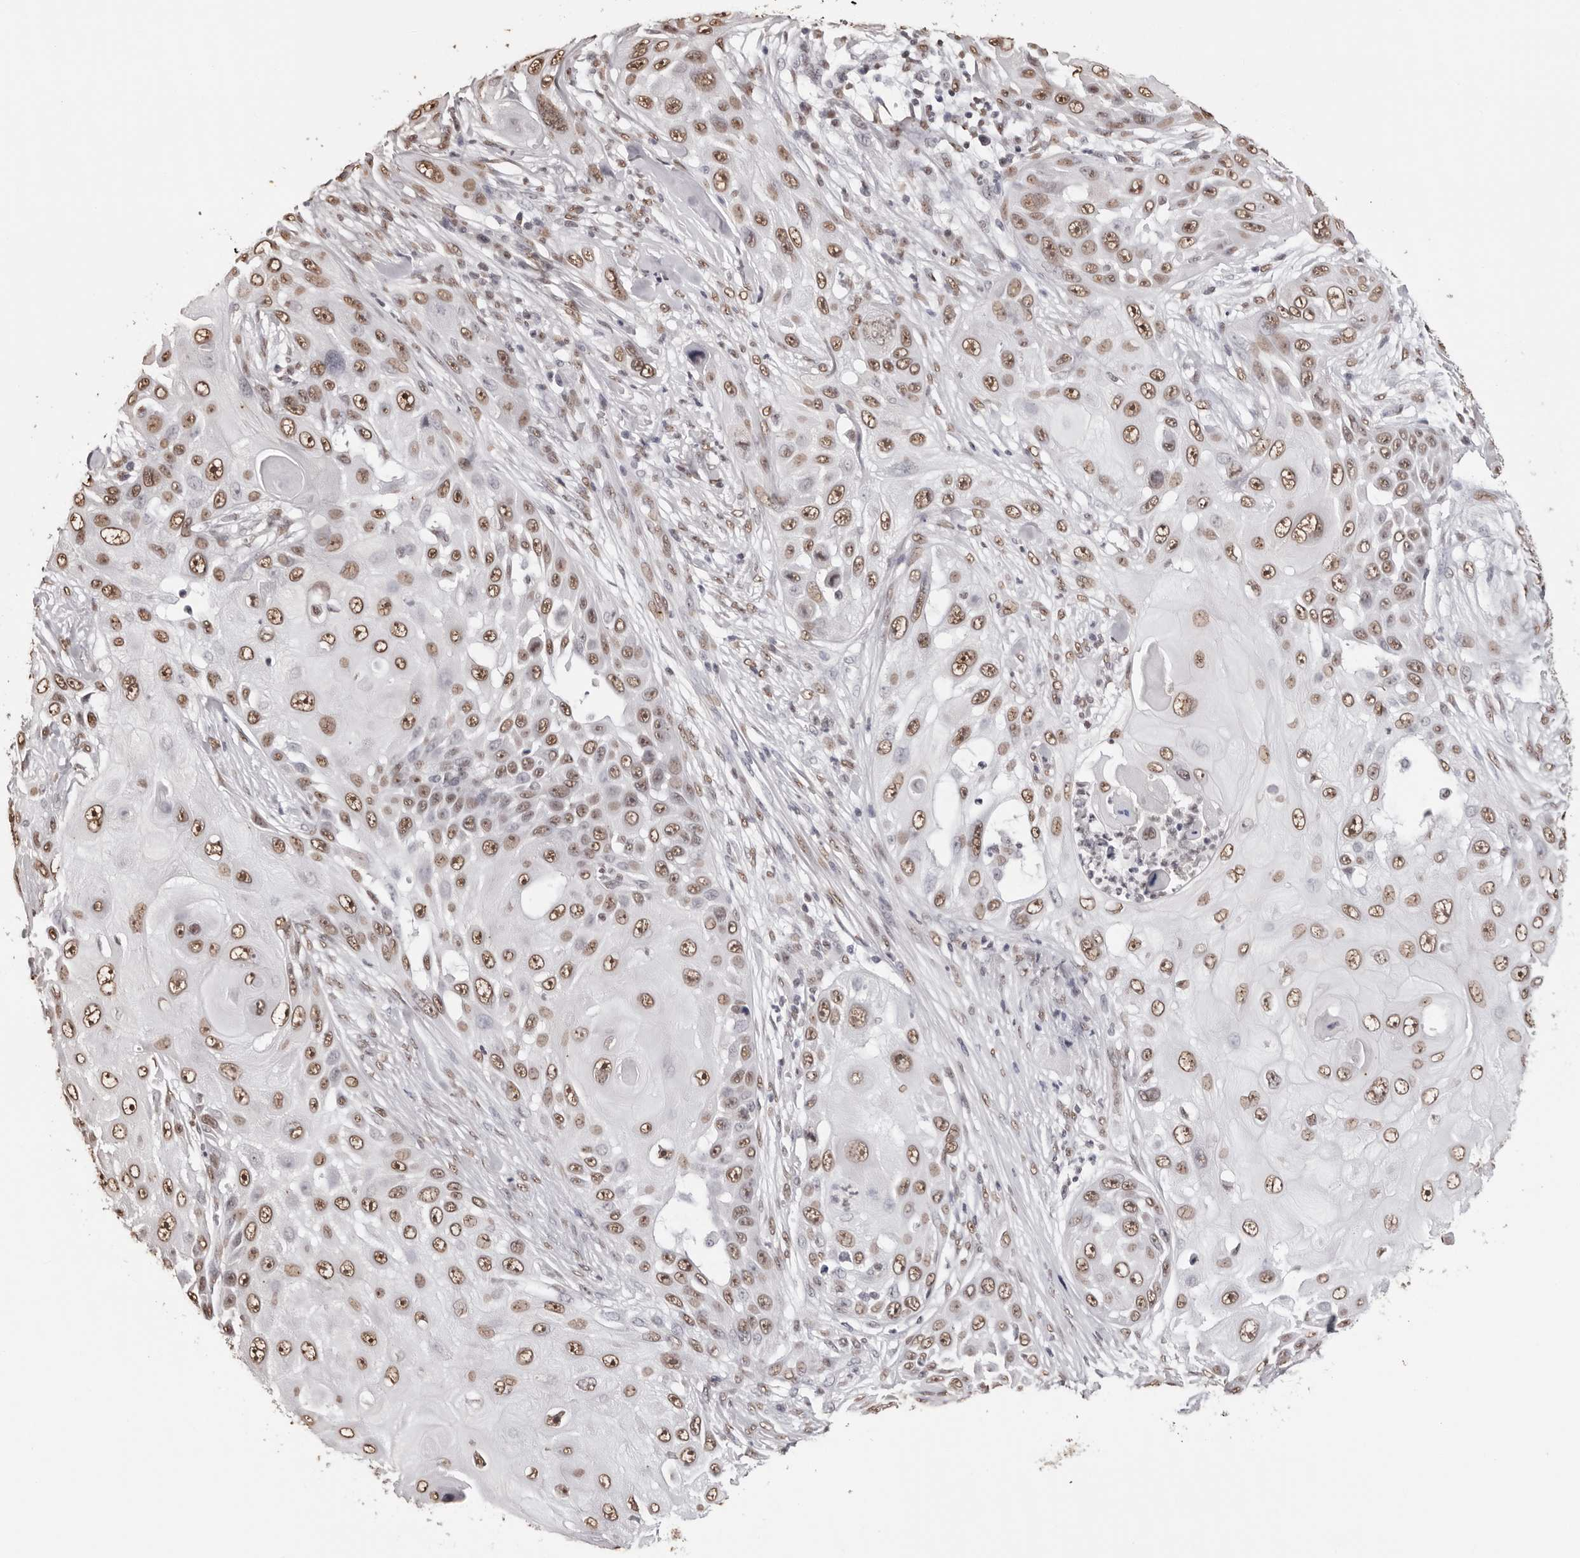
{"staining": {"intensity": "moderate", "quantity": ">75%", "location": "nuclear"}, "tissue": "skin cancer", "cell_type": "Tumor cells", "image_type": "cancer", "snomed": [{"axis": "morphology", "description": "Squamous cell carcinoma, NOS"}, {"axis": "topography", "description": "Skin"}], "caption": "Protein staining of skin squamous cell carcinoma tissue exhibits moderate nuclear expression in about >75% of tumor cells. (IHC, brightfield microscopy, high magnification).", "gene": "OLIG3", "patient": {"sex": "female", "age": 44}}